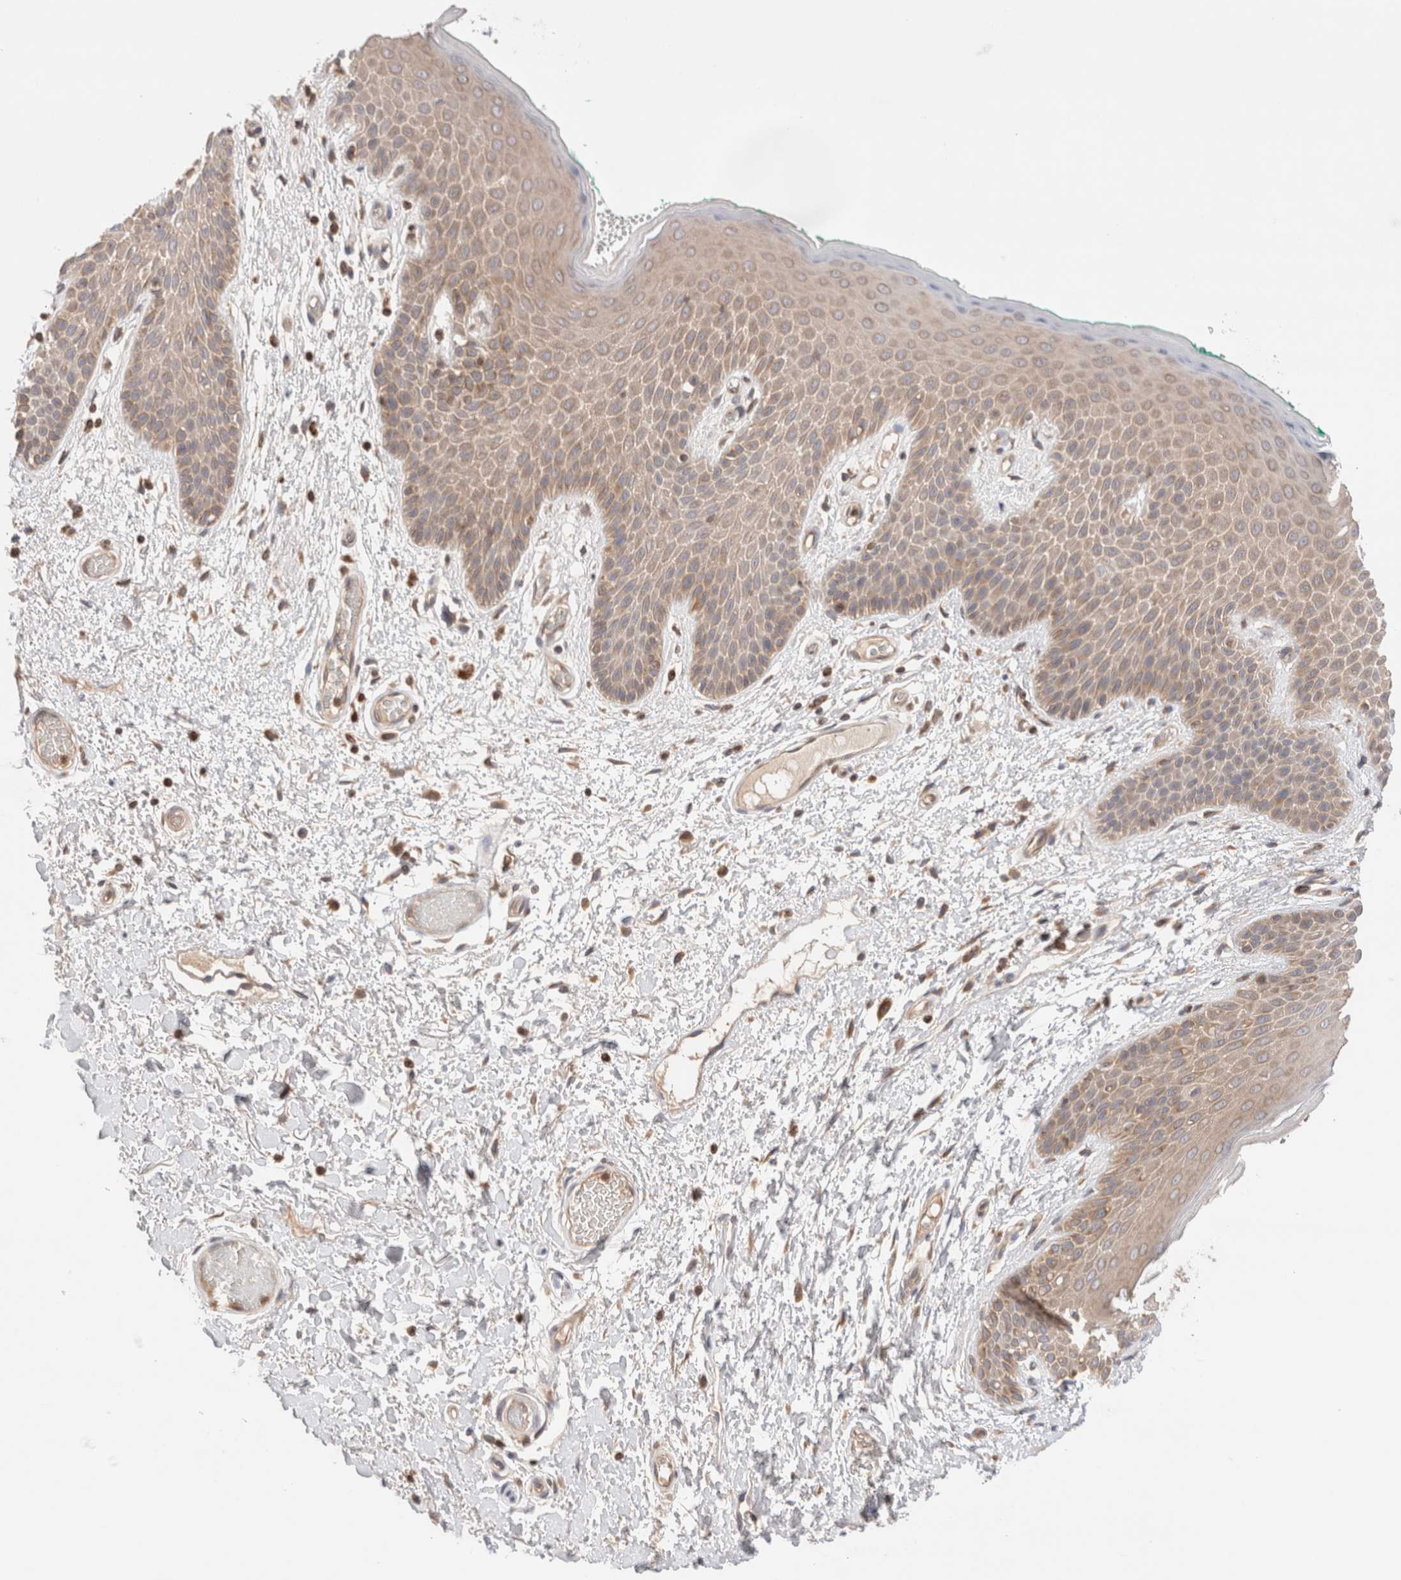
{"staining": {"intensity": "weak", "quantity": ">75%", "location": "cytoplasmic/membranous"}, "tissue": "skin", "cell_type": "Epidermal cells", "image_type": "normal", "snomed": [{"axis": "morphology", "description": "Normal tissue, NOS"}, {"axis": "topography", "description": "Anal"}], "caption": "Normal skin shows weak cytoplasmic/membranous staining in about >75% of epidermal cells The staining is performed using DAB brown chromogen to label protein expression. The nuclei are counter-stained blue using hematoxylin..", "gene": "SIKE1", "patient": {"sex": "male", "age": 74}}